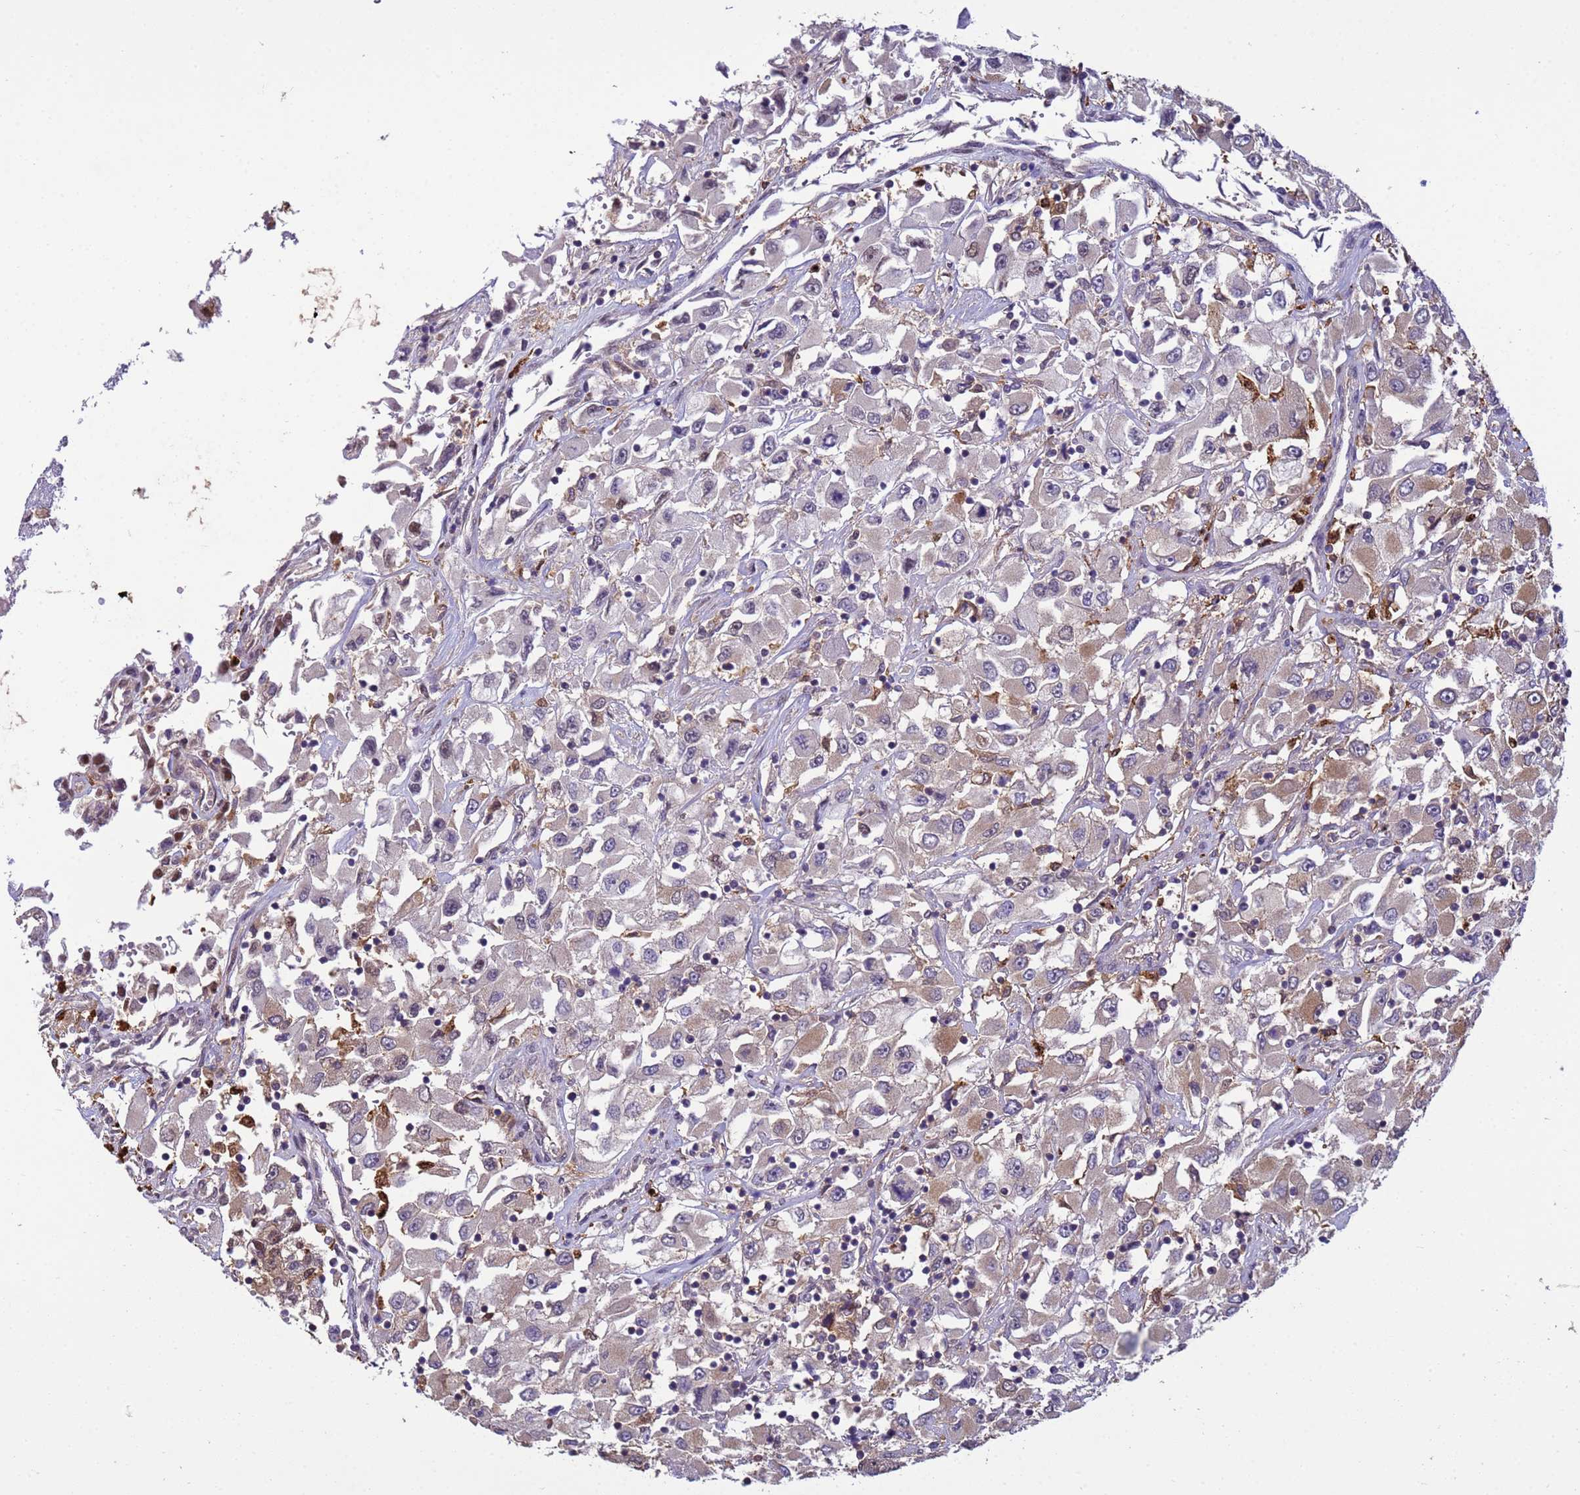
{"staining": {"intensity": "weak", "quantity": "<25%", "location": "cytoplasmic/membranous"}, "tissue": "renal cancer", "cell_type": "Tumor cells", "image_type": "cancer", "snomed": [{"axis": "morphology", "description": "Adenocarcinoma, NOS"}, {"axis": "topography", "description": "Kidney"}], "caption": "Tumor cells show no significant protein staining in adenocarcinoma (renal).", "gene": "NPEPPS", "patient": {"sex": "female", "age": 52}}